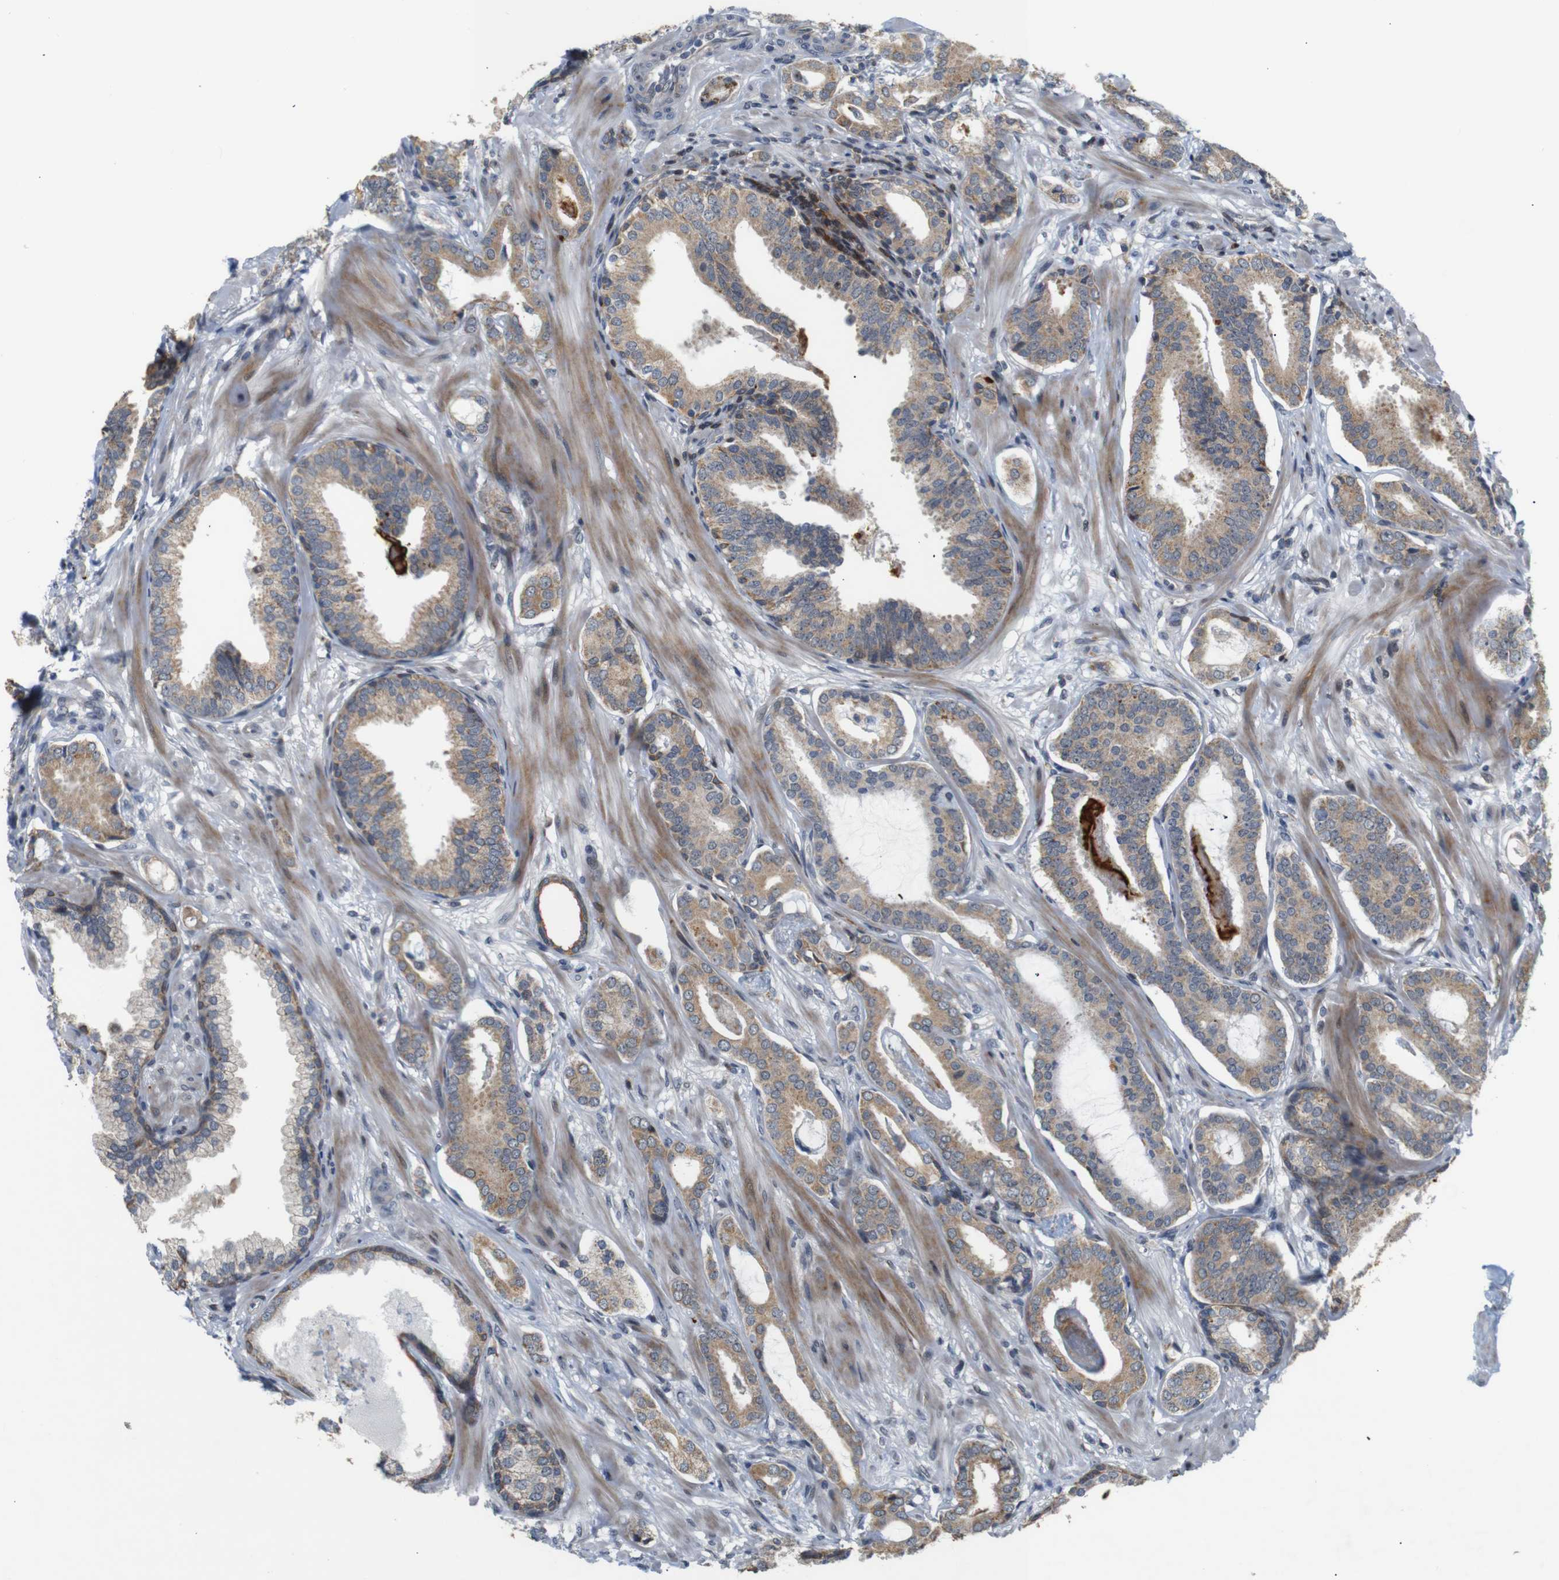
{"staining": {"intensity": "weak", "quantity": ">75%", "location": "cytoplasmic/membranous"}, "tissue": "prostate cancer", "cell_type": "Tumor cells", "image_type": "cancer", "snomed": [{"axis": "morphology", "description": "Adenocarcinoma, Low grade"}, {"axis": "topography", "description": "Prostate"}], "caption": "Low-grade adenocarcinoma (prostate) tissue demonstrates weak cytoplasmic/membranous positivity in about >75% of tumor cells, visualized by immunohistochemistry. (DAB (3,3'-diaminobenzidine) IHC, brown staining for protein, blue staining for nuclei).", "gene": "ATP7B", "patient": {"sex": "male", "age": 53}}